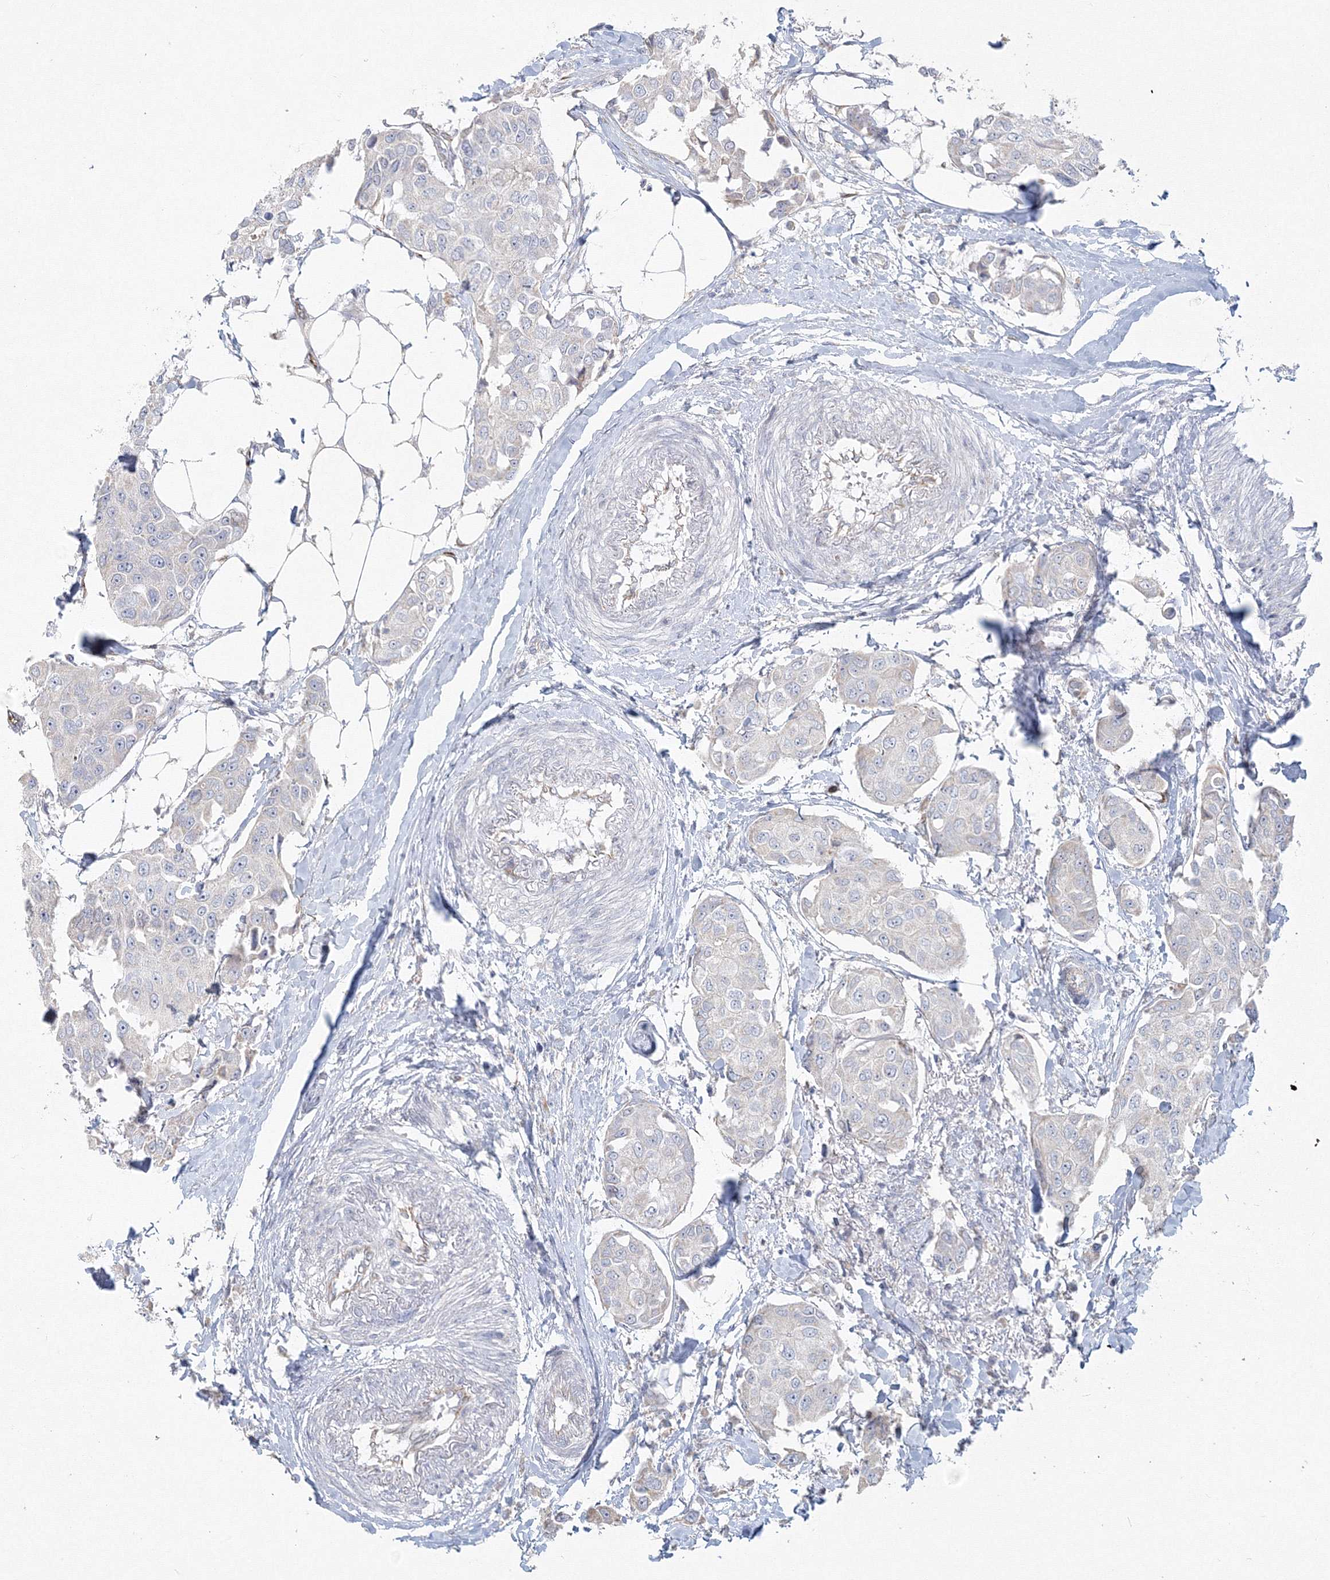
{"staining": {"intensity": "negative", "quantity": "none", "location": "none"}, "tissue": "breast cancer", "cell_type": "Tumor cells", "image_type": "cancer", "snomed": [{"axis": "morphology", "description": "Duct carcinoma"}, {"axis": "topography", "description": "Breast"}], "caption": "A histopathology image of human breast cancer (infiltrating ductal carcinoma) is negative for staining in tumor cells.", "gene": "WDR49", "patient": {"sex": "female", "age": 80}}